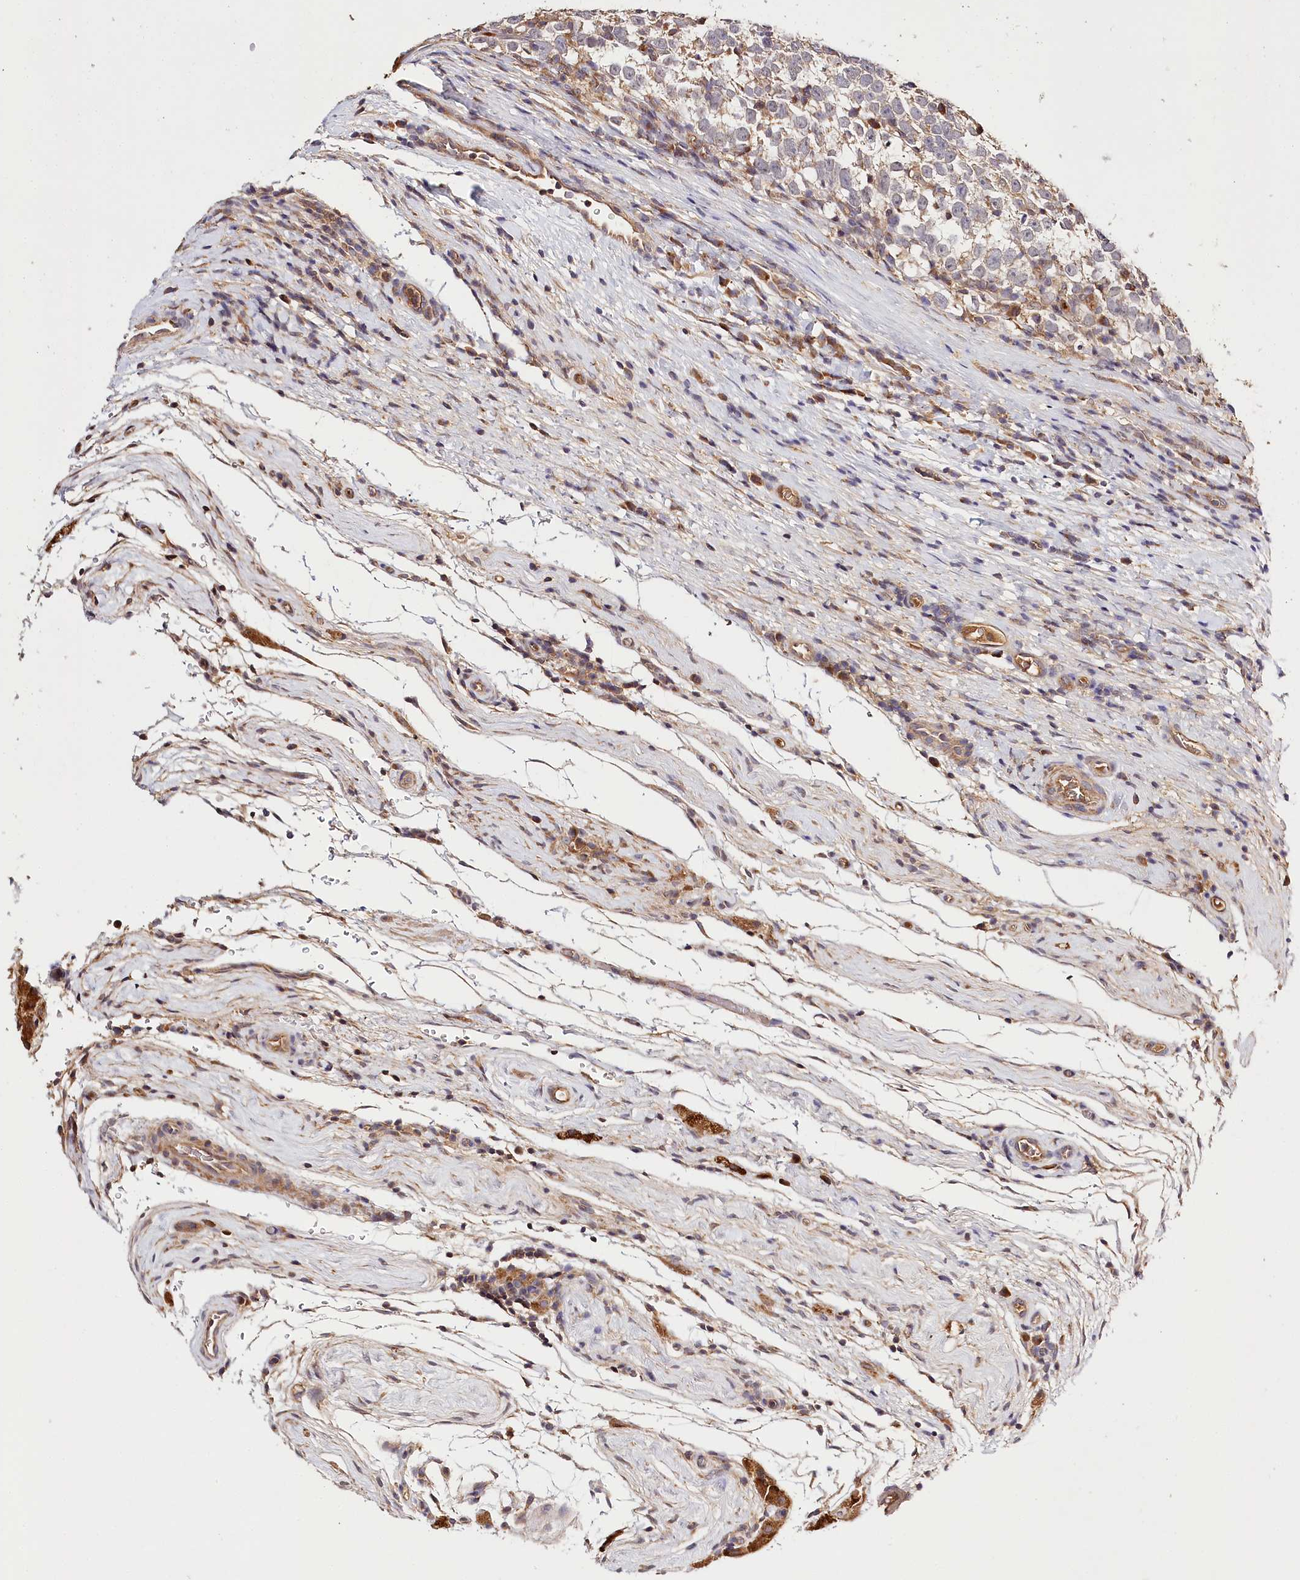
{"staining": {"intensity": "weak", "quantity": ">75%", "location": "cytoplasmic/membranous"}, "tissue": "testis cancer", "cell_type": "Tumor cells", "image_type": "cancer", "snomed": [{"axis": "morphology", "description": "Normal tissue, NOS"}, {"axis": "morphology", "description": "Seminoma, NOS"}, {"axis": "topography", "description": "Testis"}], "caption": "Weak cytoplasmic/membranous positivity for a protein is appreciated in about >75% of tumor cells of testis seminoma using immunohistochemistry.", "gene": "LSS", "patient": {"sex": "male", "age": 43}}